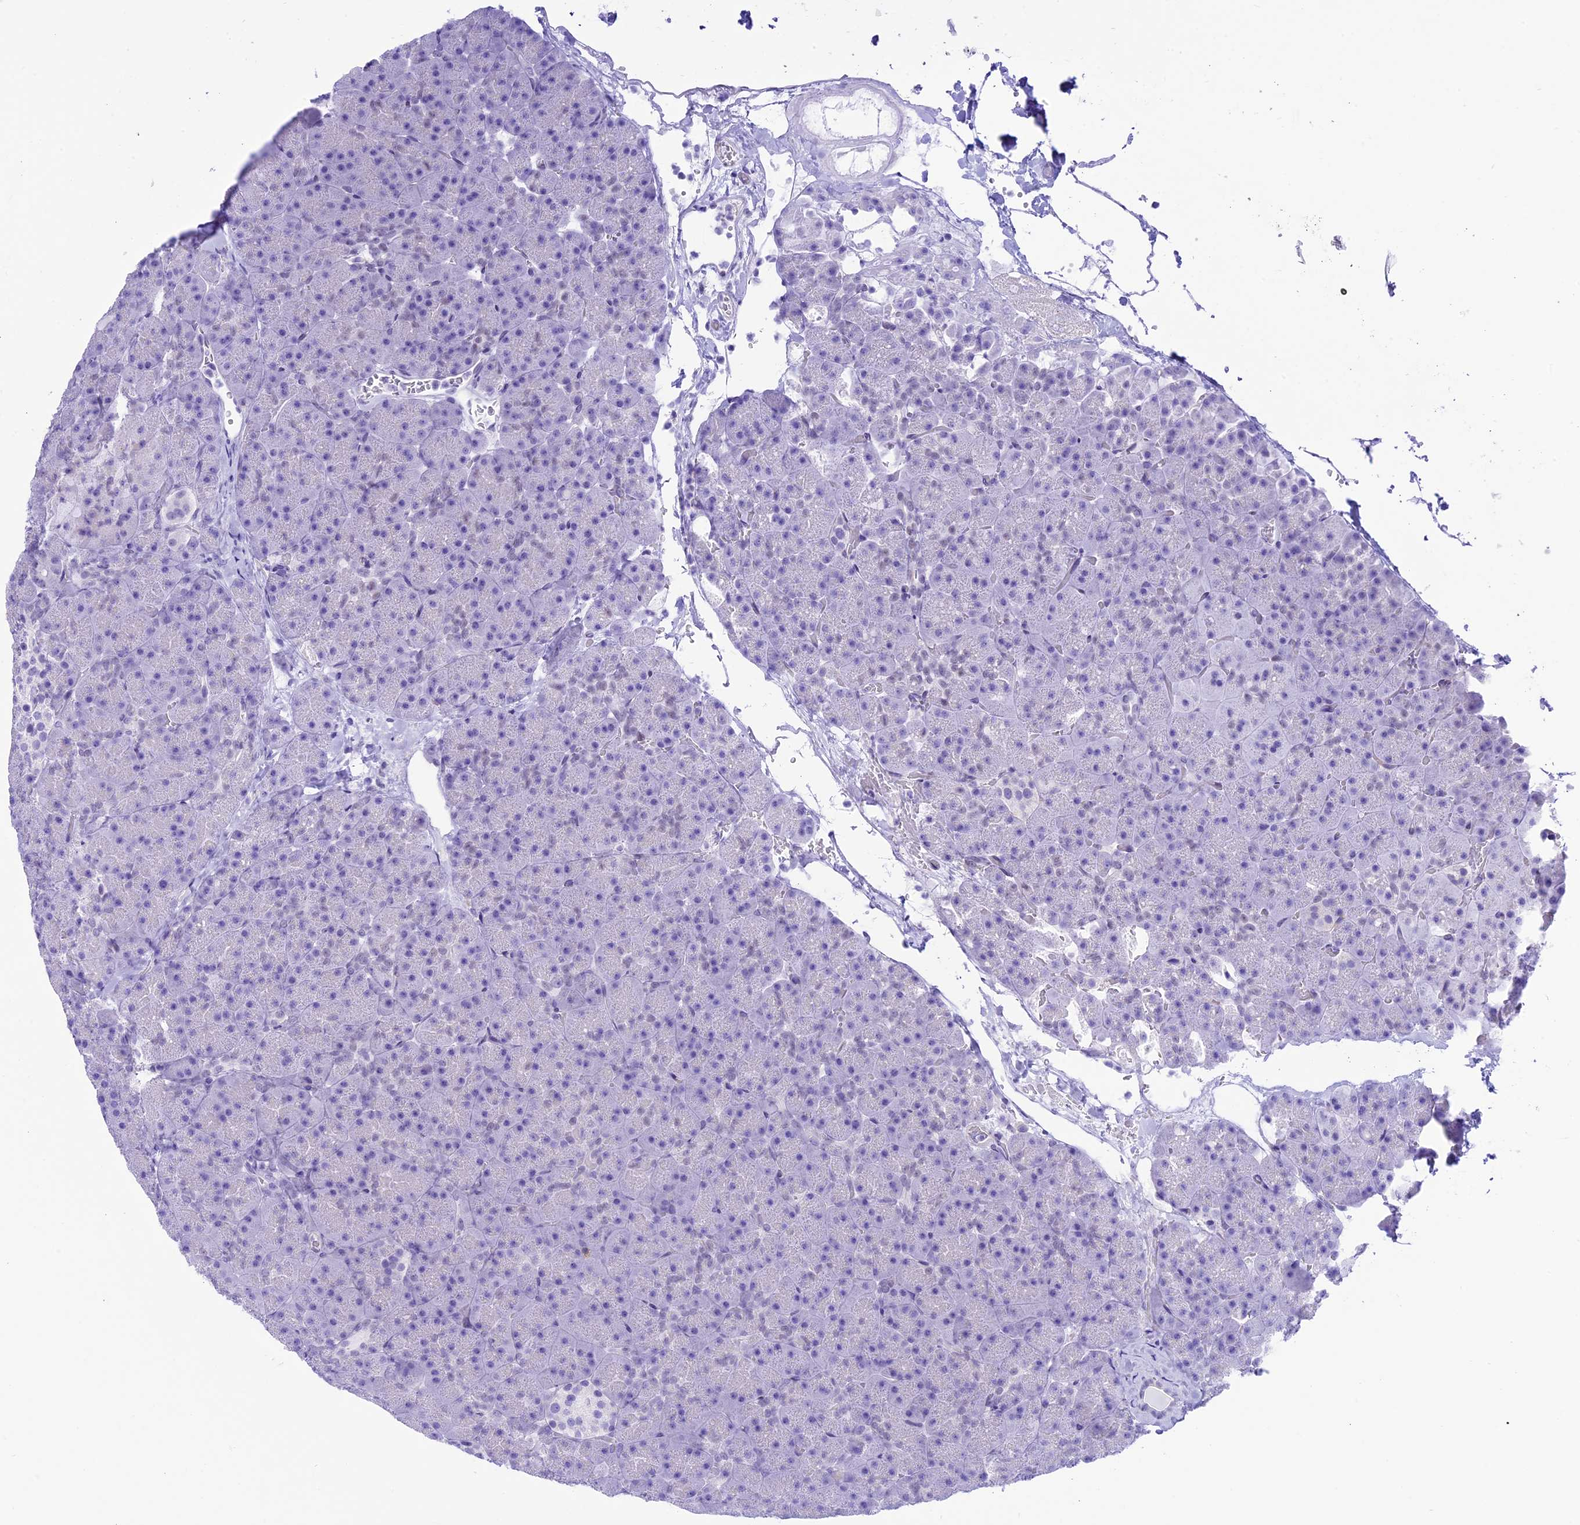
{"staining": {"intensity": "moderate", "quantity": "<25%", "location": "nuclear"}, "tissue": "pancreas", "cell_type": "Exocrine glandular cells", "image_type": "normal", "snomed": [{"axis": "morphology", "description": "Normal tissue, NOS"}, {"axis": "topography", "description": "Pancreas"}], "caption": "This is a micrograph of IHC staining of unremarkable pancreas, which shows moderate positivity in the nuclear of exocrine glandular cells.", "gene": "RPS6KB1", "patient": {"sex": "male", "age": 36}}